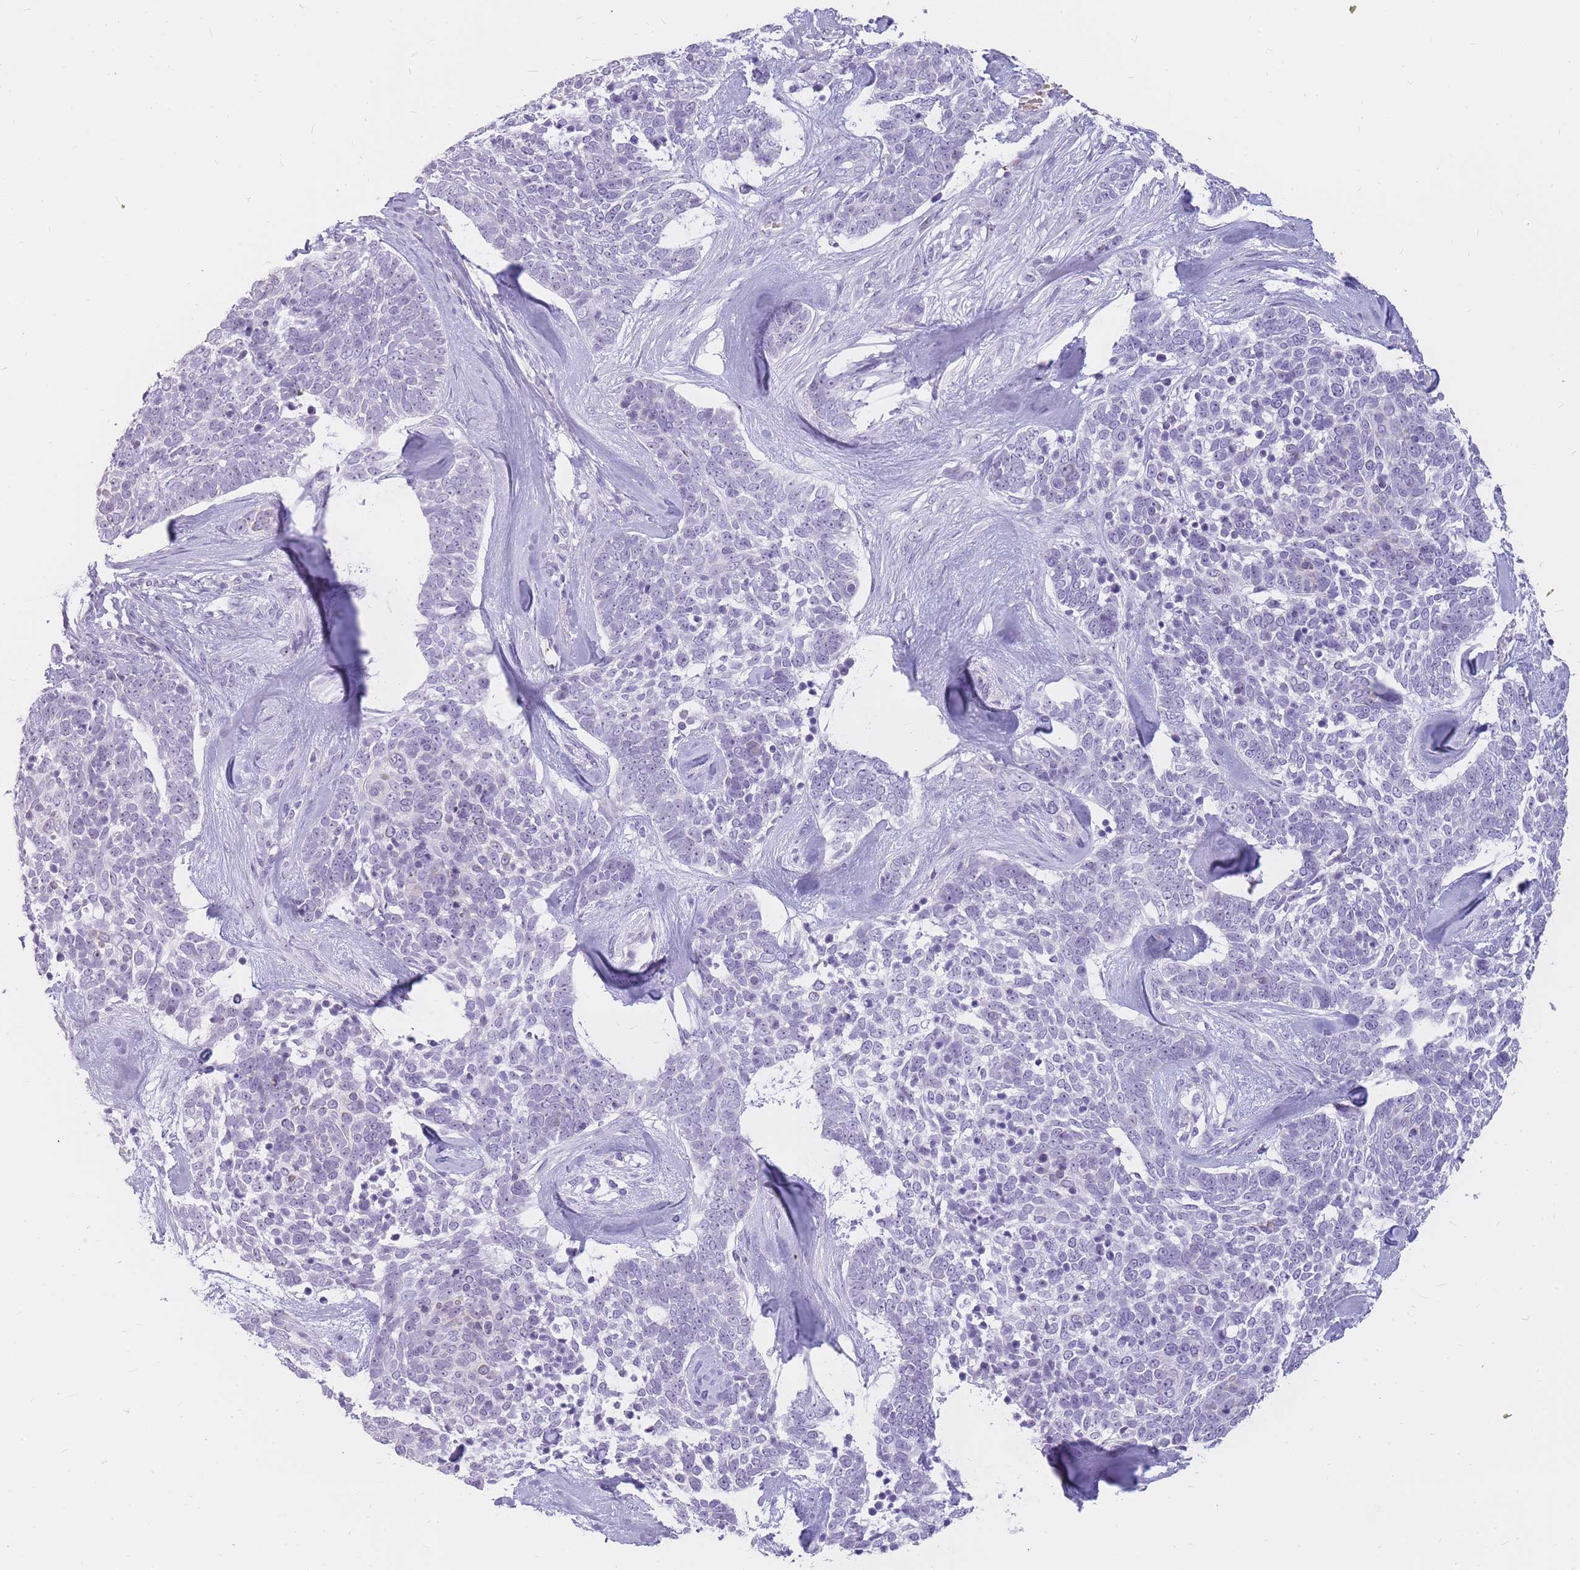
{"staining": {"intensity": "negative", "quantity": "none", "location": "none"}, "tissue": "skin cancer", "cell_type": "Tumor cells", "image_type": "cancer", "snomed": [{"axis": "morphology", "description": "Basal cell carcinoma"}, {"axis": "topography", "description": "Skin"}], "caption": "Tumor cells show no significant protein expression in basal cell carcinoma (skin).", "gene": "INS", "patient": {"sex": "female", "age": 81}}